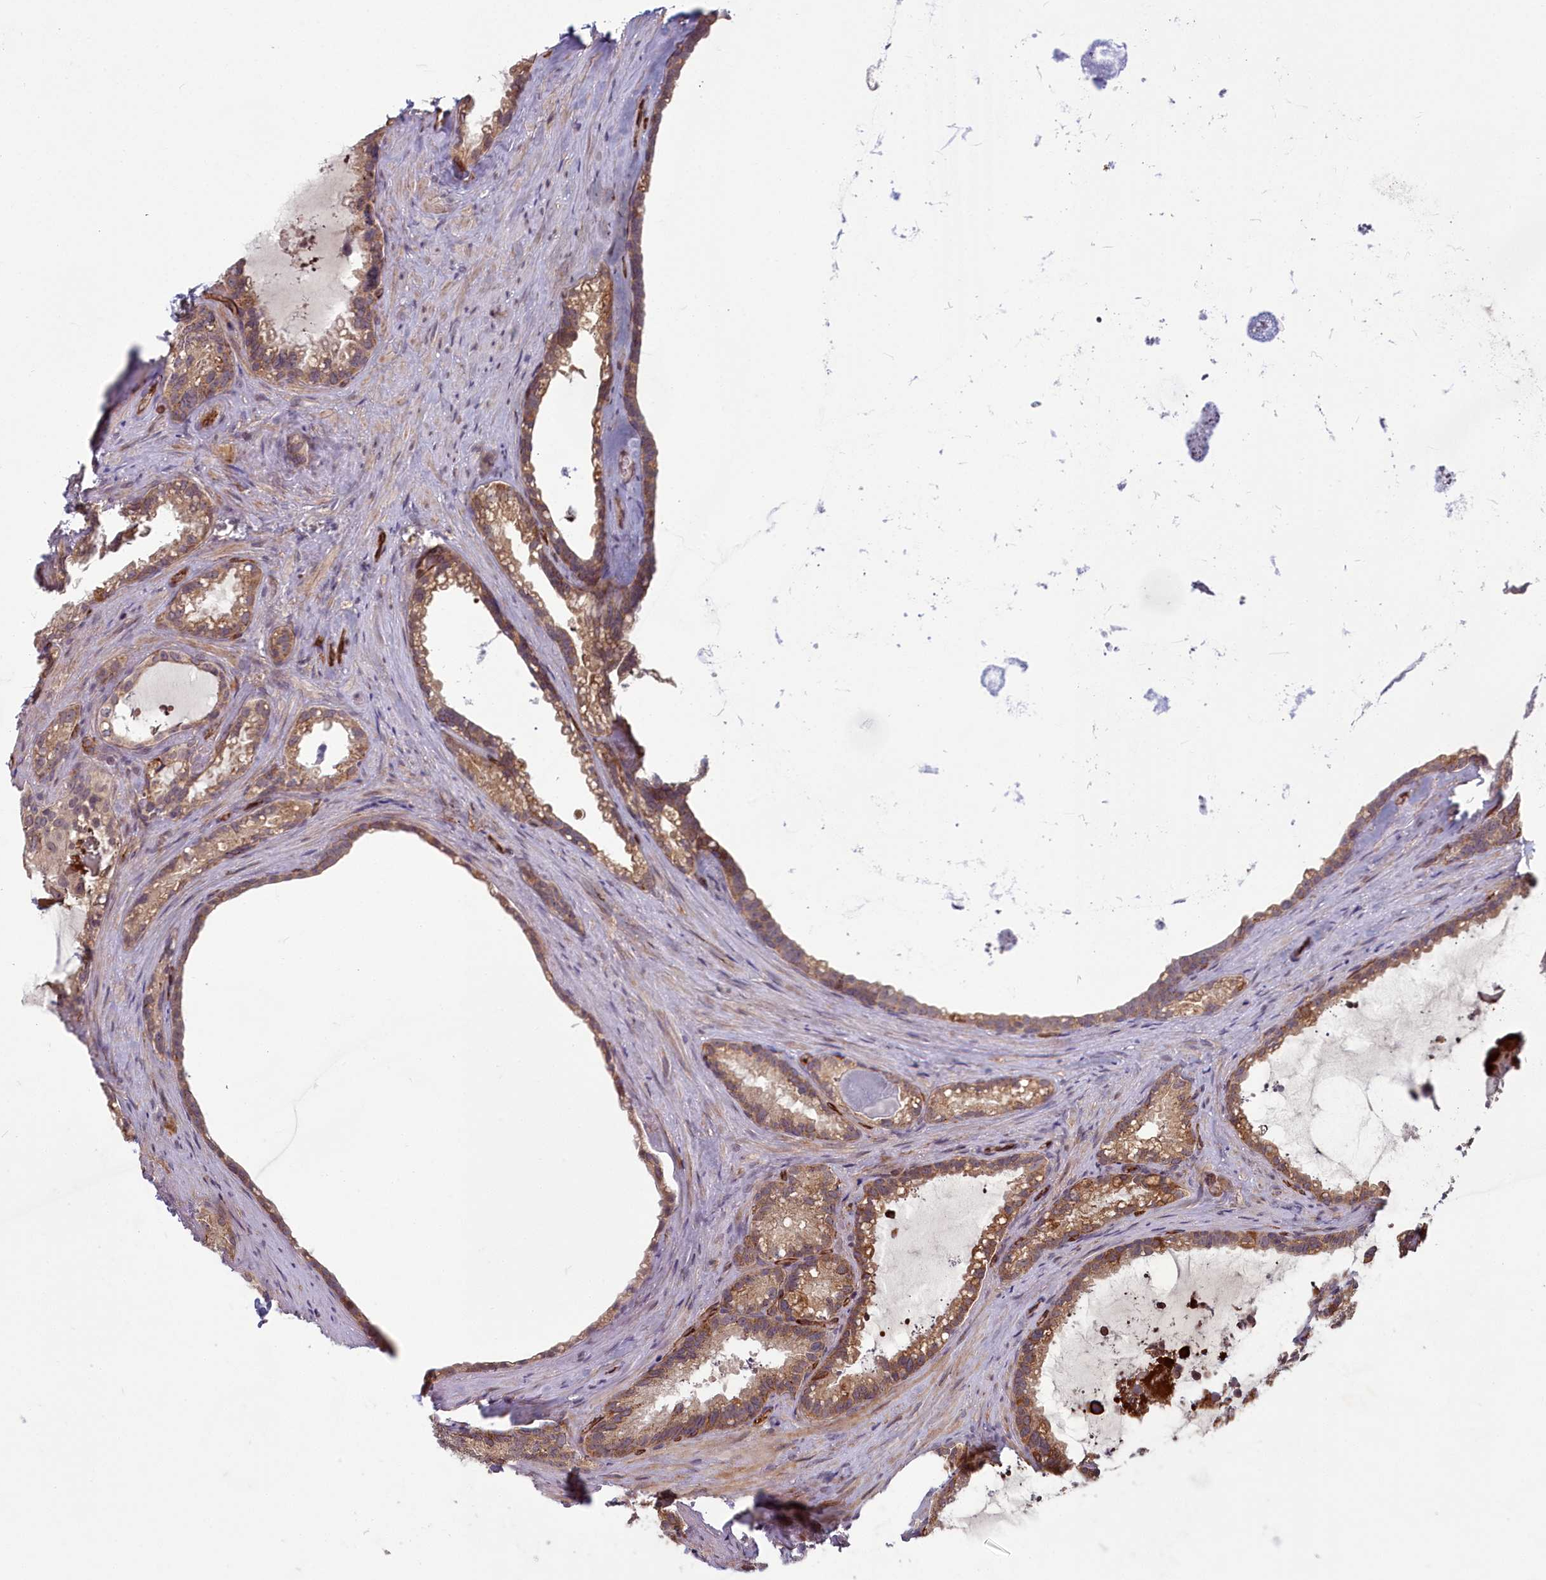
{"staining": {"intensity": "moderate", "quantity": ">75%", "location": "cytoplasmic/membranous"}, "tissue": "seminal vesicle", "cell_type": "Glandular cells", "image_type": "normal", "snomed": [{"axis": "morphology", "description": "Normal tissue, NOS"}, {"axis": "topography", "description": "Prostate"}, {"axis": "topography", "description": "Seminal veicle"}], "caption": "Protein expression analysis of benign human seminal vesicle reveals moderate cytoplasmic/membranous expression in approximately >75% of glandular cells. The protein of interest is shown in brown color, while the nuclei are stained blue.", "gene": "TSPYL4", "patient": {"sex": "male", "age": 79}}